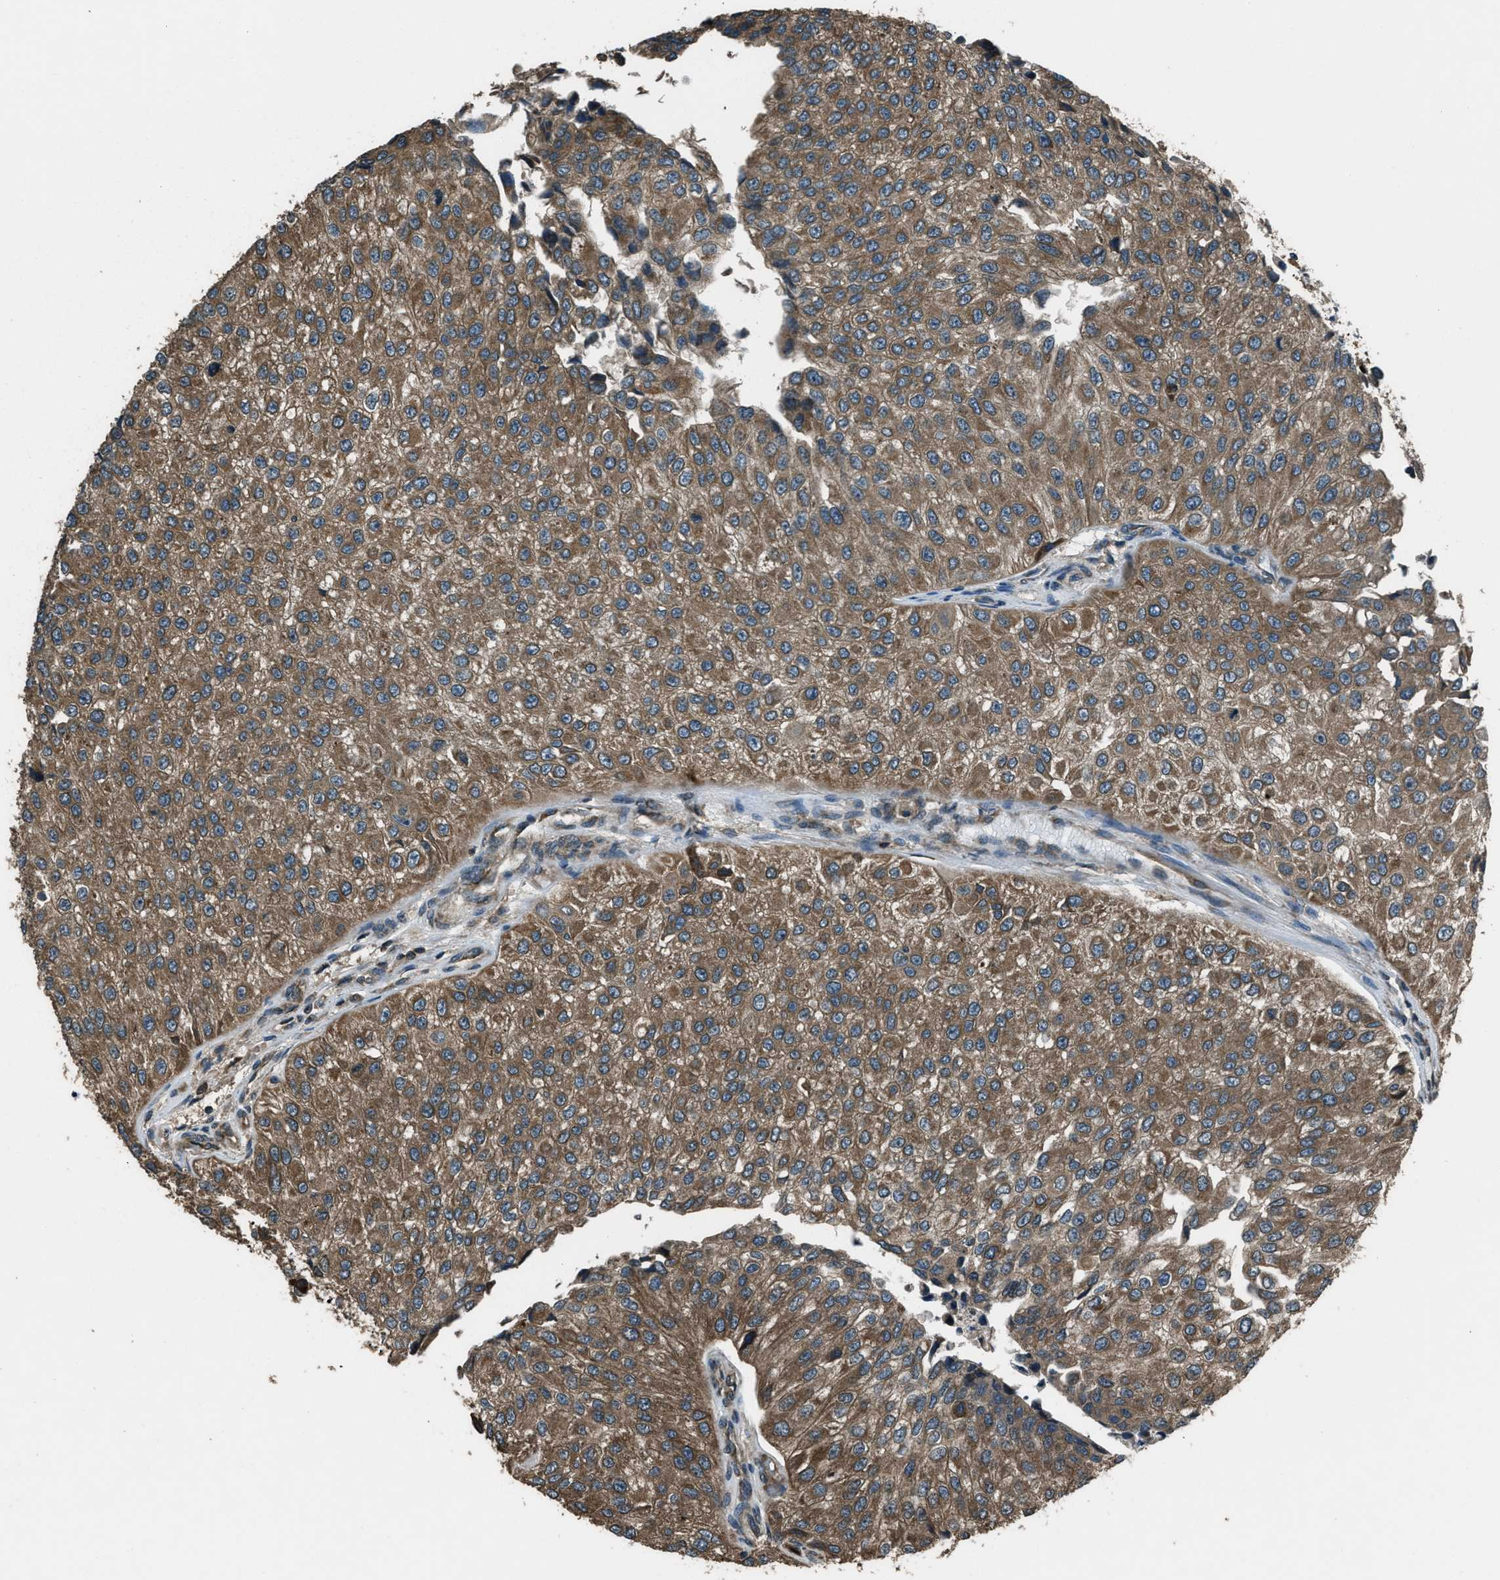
{"staining": {"intensity": "moderate", "quantity": ">75%", "location": "cytoplasmic/membranous"}, "tissue": "urothelial cancer", "cell_type": "Tumor cells", "image_type": "cancer", "snomed": [{"axis": "morphology", "description": "Urothelial carcinoma, High grade"}, {"axis": "topography", "description": "Kidney"}, {"axis": "topography", "description": "Urinary bladder"}], "caption": "This histopathology image reveals immunohistochemistry staining of human urothelial carcinoma (high-grade), with medium moderate cytoplasmic/membranous positivity in about >75% of tumor cells.", "gene": "TRIM4", "patient": {"sex": "male", "age": 77}}